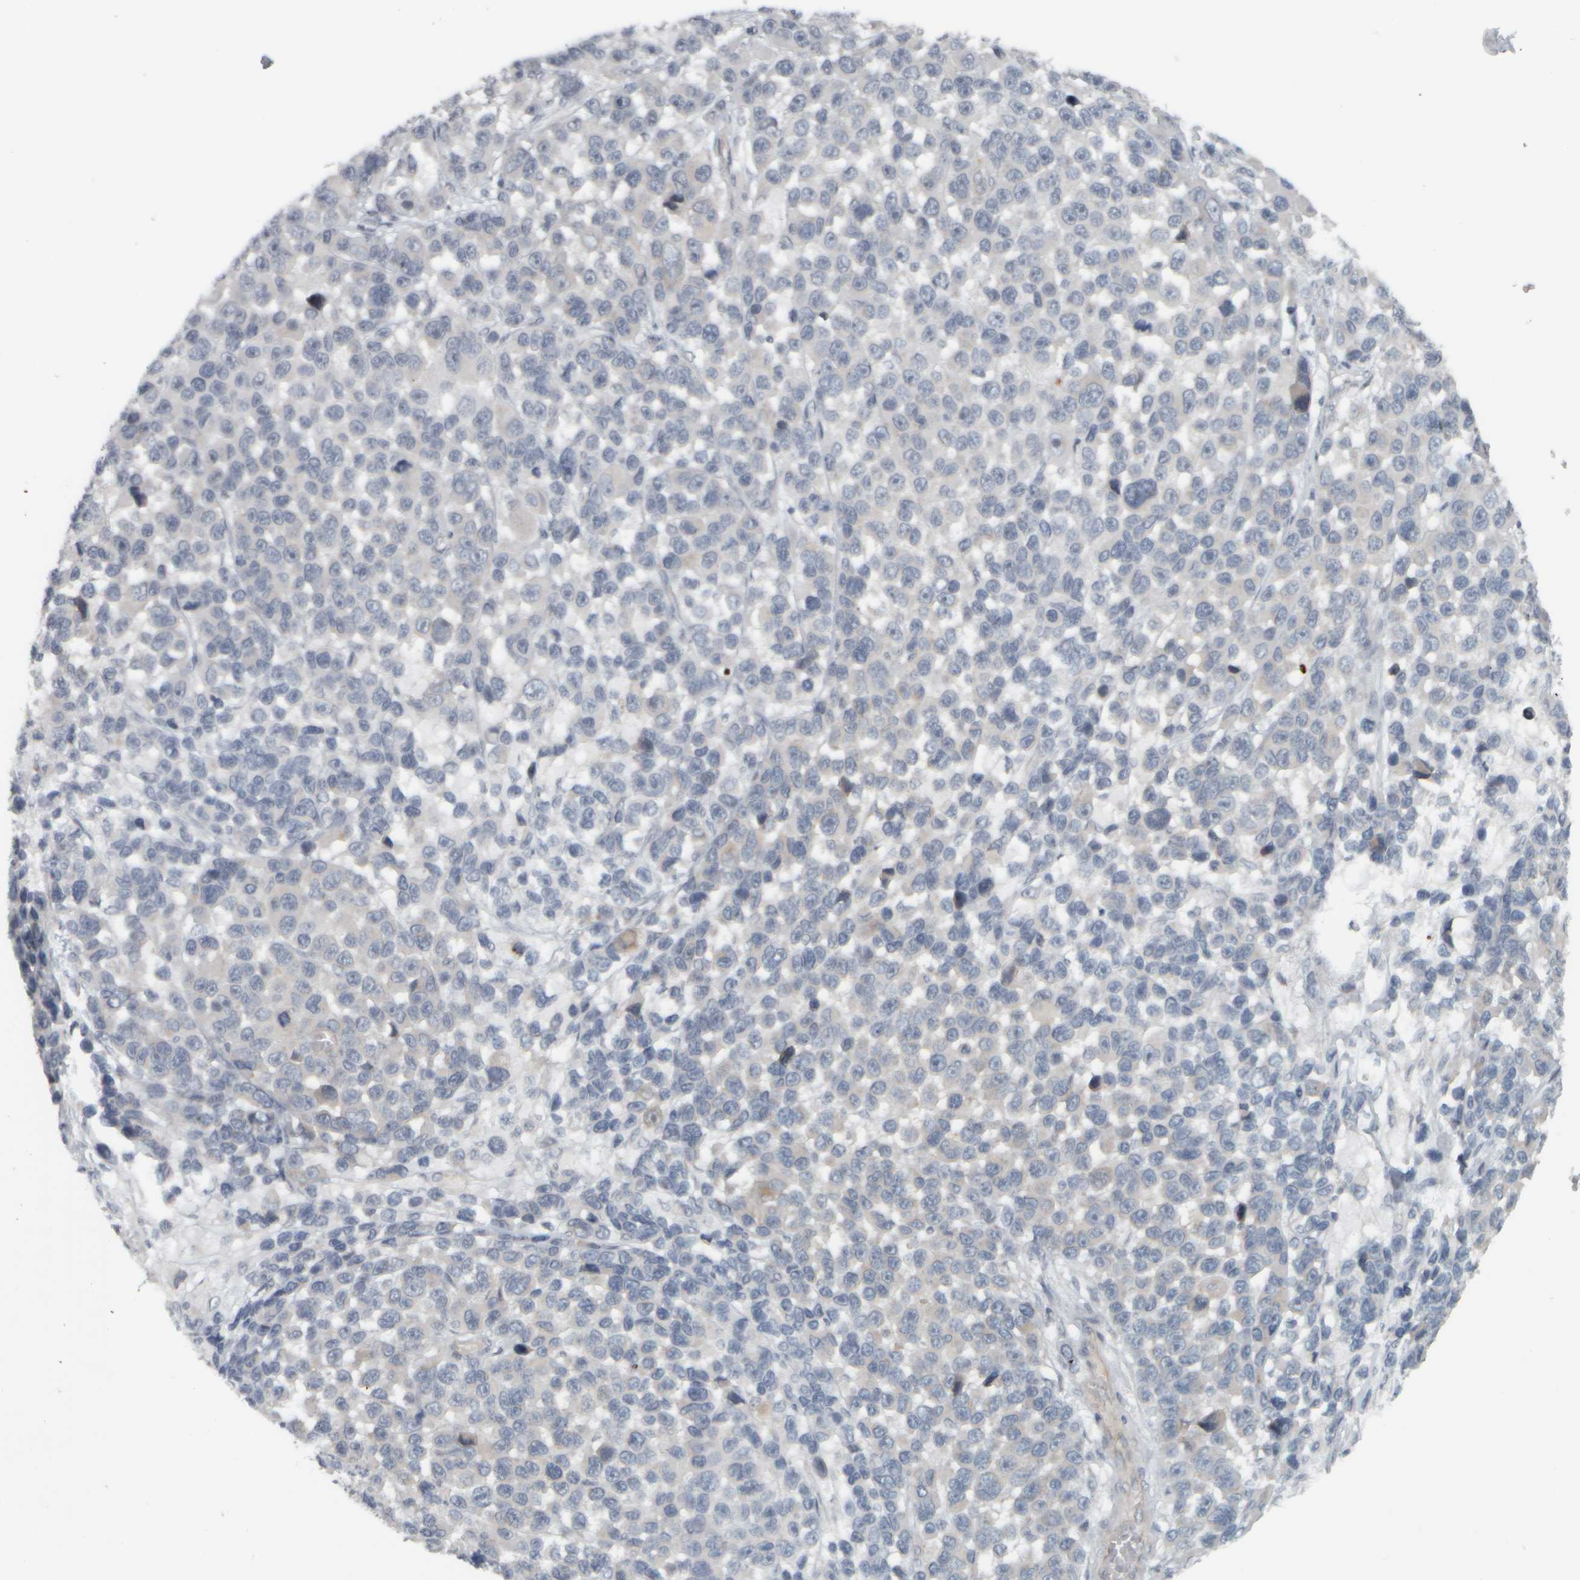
{"staining": {"intensity": "negative", "quantity": "none", "location": "none"}, "tissue": "melanoma", "cell_type": "Tumor cells", "image_type": "cancer", "snomed": [{"axis": "morphology", "description": "Malignant melanoma, NOS"}, {"axis": "topography", "description": "Skin"}], "caption": "An immunohistochemistry image of malignant melanoma is shown. There is no staining in tumor cells of malignant melanoma.", "gene": "NAPG", "patient": {"sex": "male", "age": 53}}